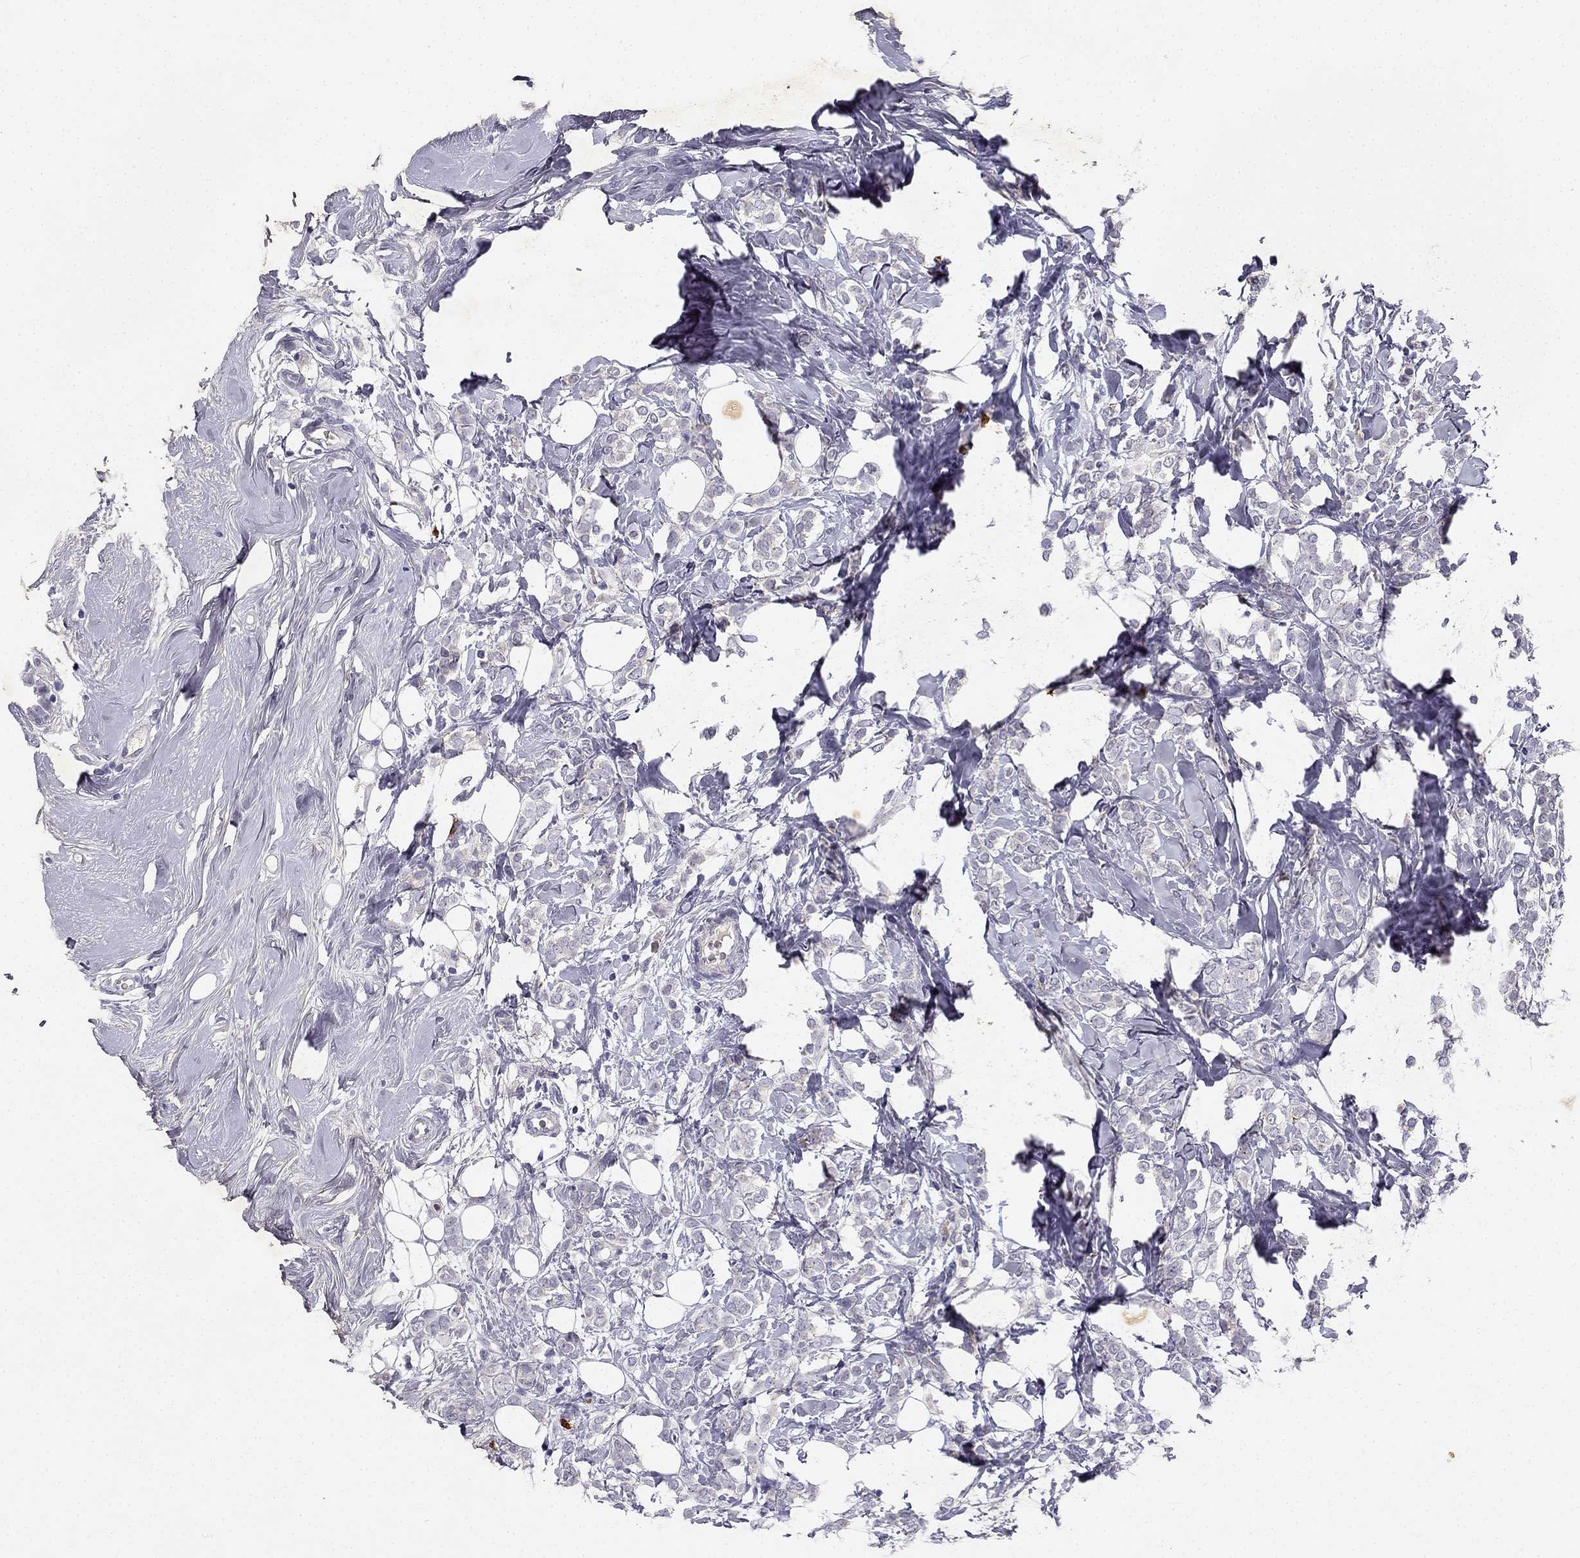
{"staining": {"intensity": "negative", "quantity": "none", "location": "none"}, "tissue": "breast cancer", "cell_type": "Tumor cells", "image_type": "cancer", "snomed": [{"axis": "morphology", "description": "Lobular carcinoma"}, {"axis": "topography", "description": "Breast"}], "caption": "A photomicrograph of breast cancer (lobular carcinoma) stained for a protein displays no brown staining in tumor cells.", "gene": "SLC6A4", "patient": {"sex": "female", "age": 49}}